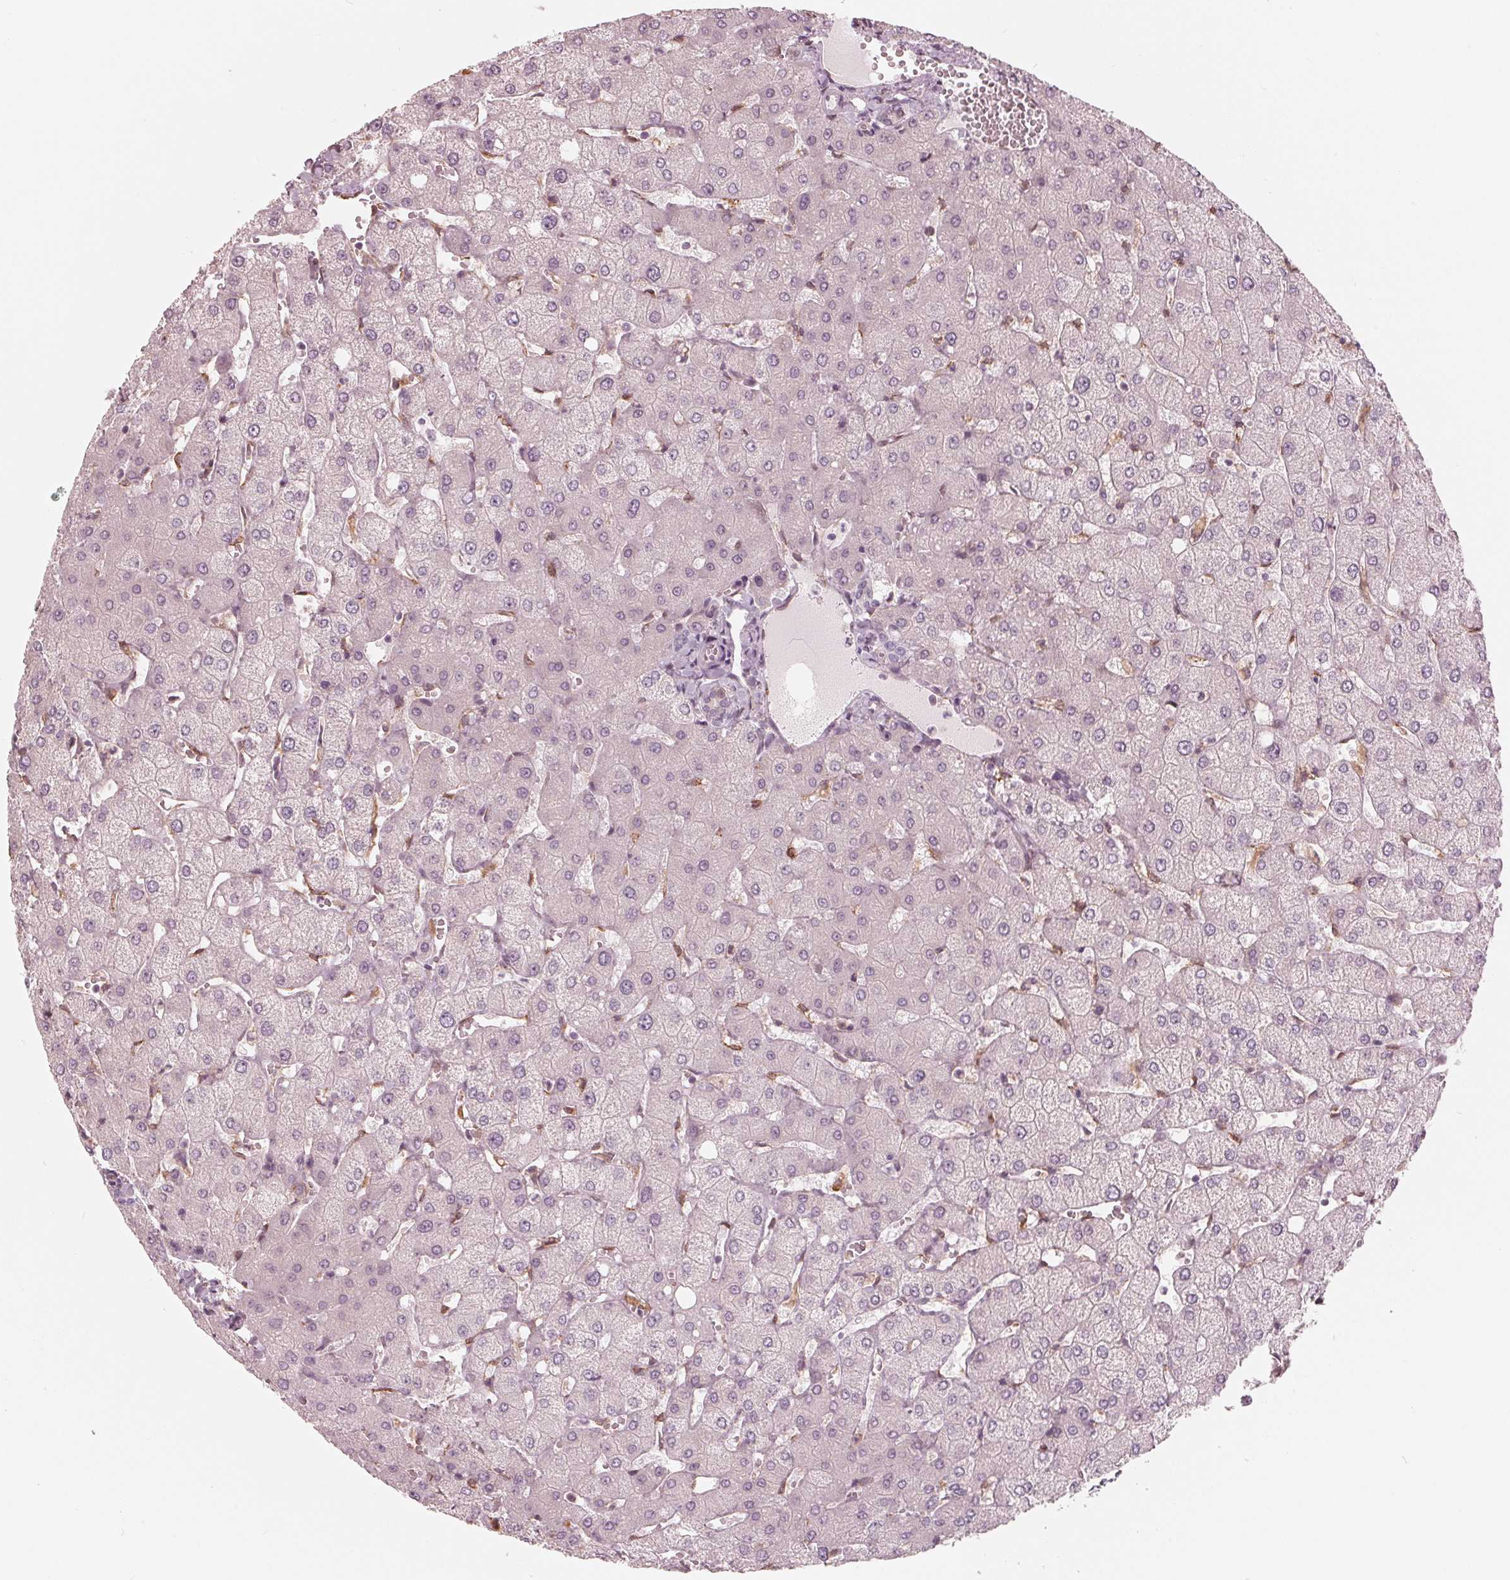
{"staining": {"intensity": "negative", "quantity": "none", "location": "none"}, "tissue": "liver", "cell_type": "Cholangiocytes", "image_type": "normal", "snomed": [{"axis": "morphology", "description": "Normal tissue, NOS"}, {"axis": "topography", "description": "Liver"}], "caption": "Image shows no protein staining in cholangiocytes of unremarkable liver.", "gene": "IKBIP", "patient": {"sex": "female", "age": 54}}